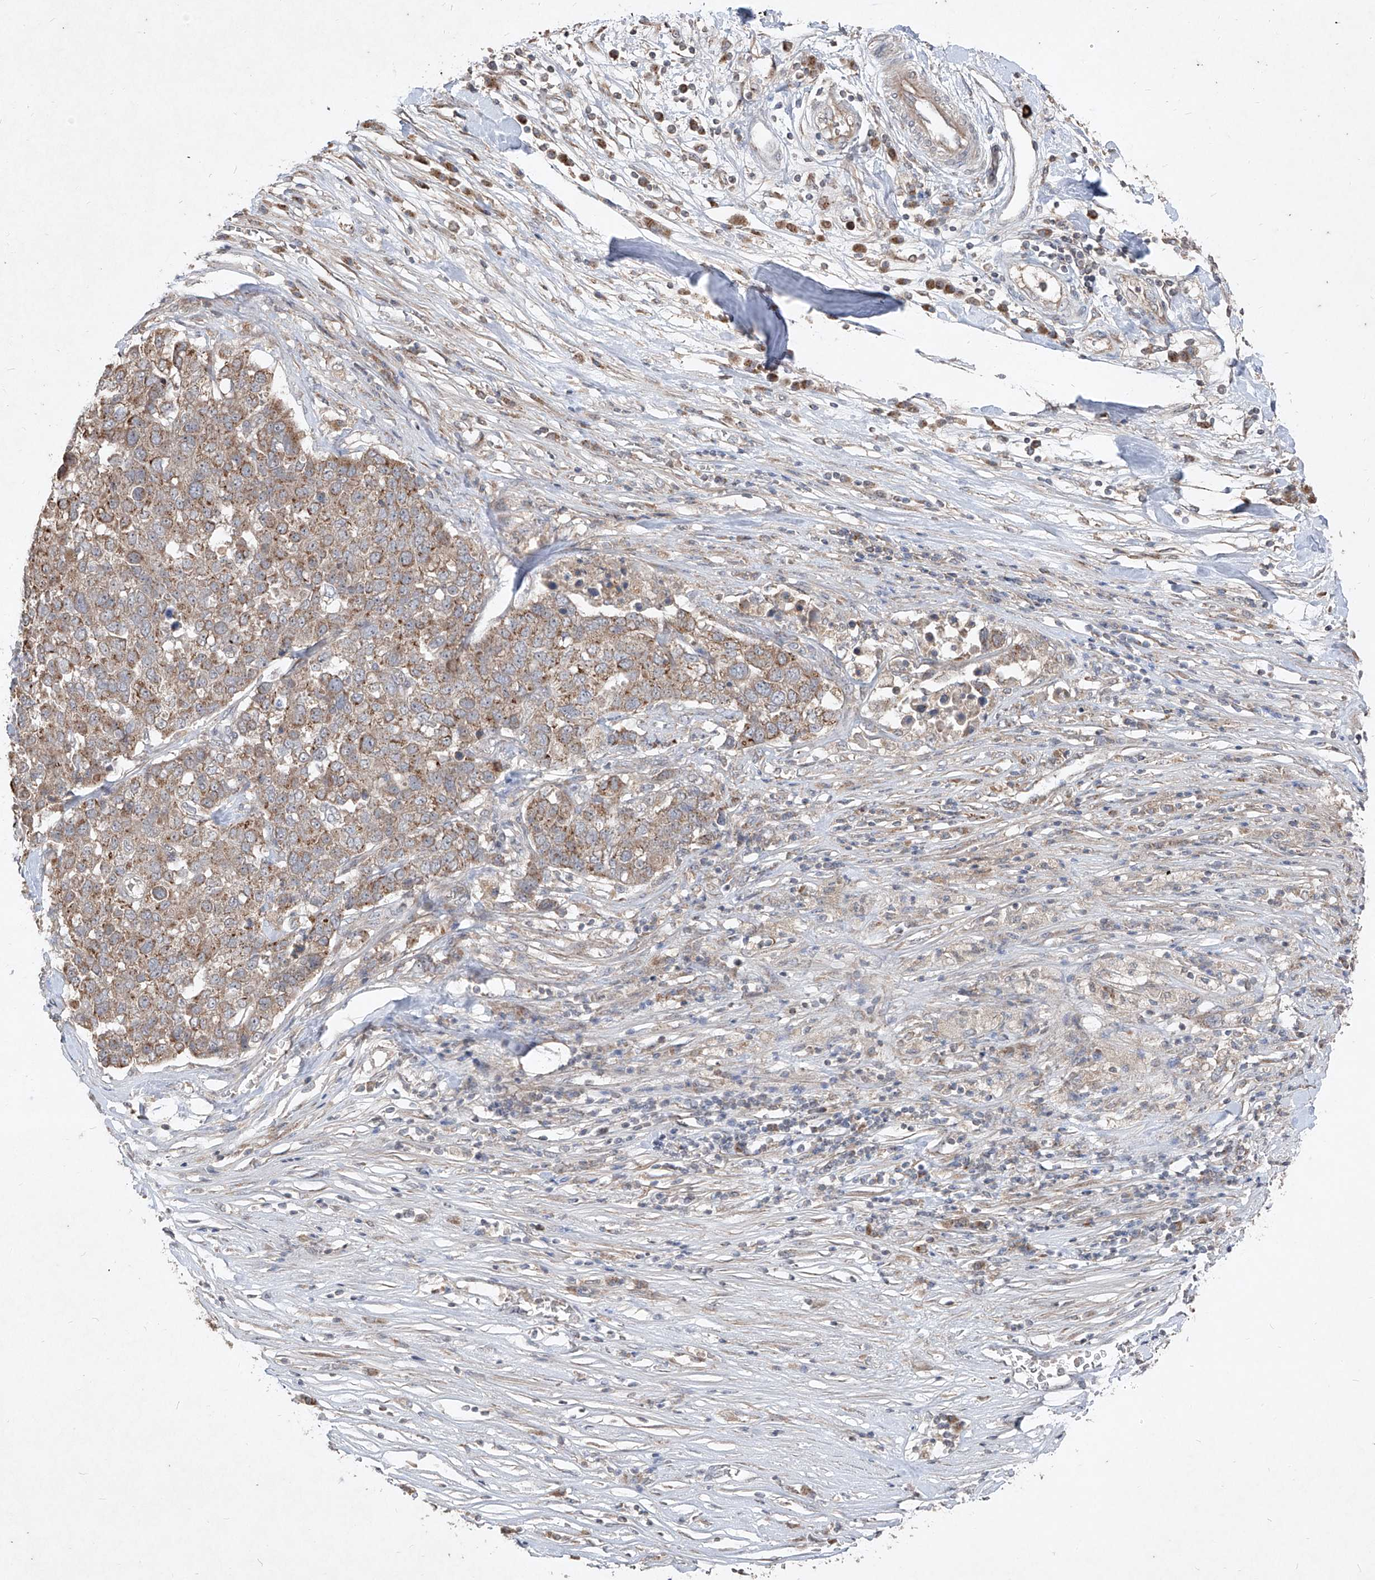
{"staining": {"intensity": "moderate", "quantity": ">75%", "location": "cytoplasmic/membranous"}, "tissue": "pancreatic cancer", "cell_type": "Tumor cells", "image_type": "cancer", "snomed": [{"axis": "morphology", "description": "Adenocarcinoma, NOS"}, {"axis": "topography", "description": "Pancreas"}], "caption": "This photomicrograph shows immunohistochemistry staining of pancreatic cancer (adenocarcinoma), with medium moderate cytoplasmic/membranous staining in about >75% of tumor cells.", "gene": "ABCD3", "patient": {"sex": "female", "age": 61}}